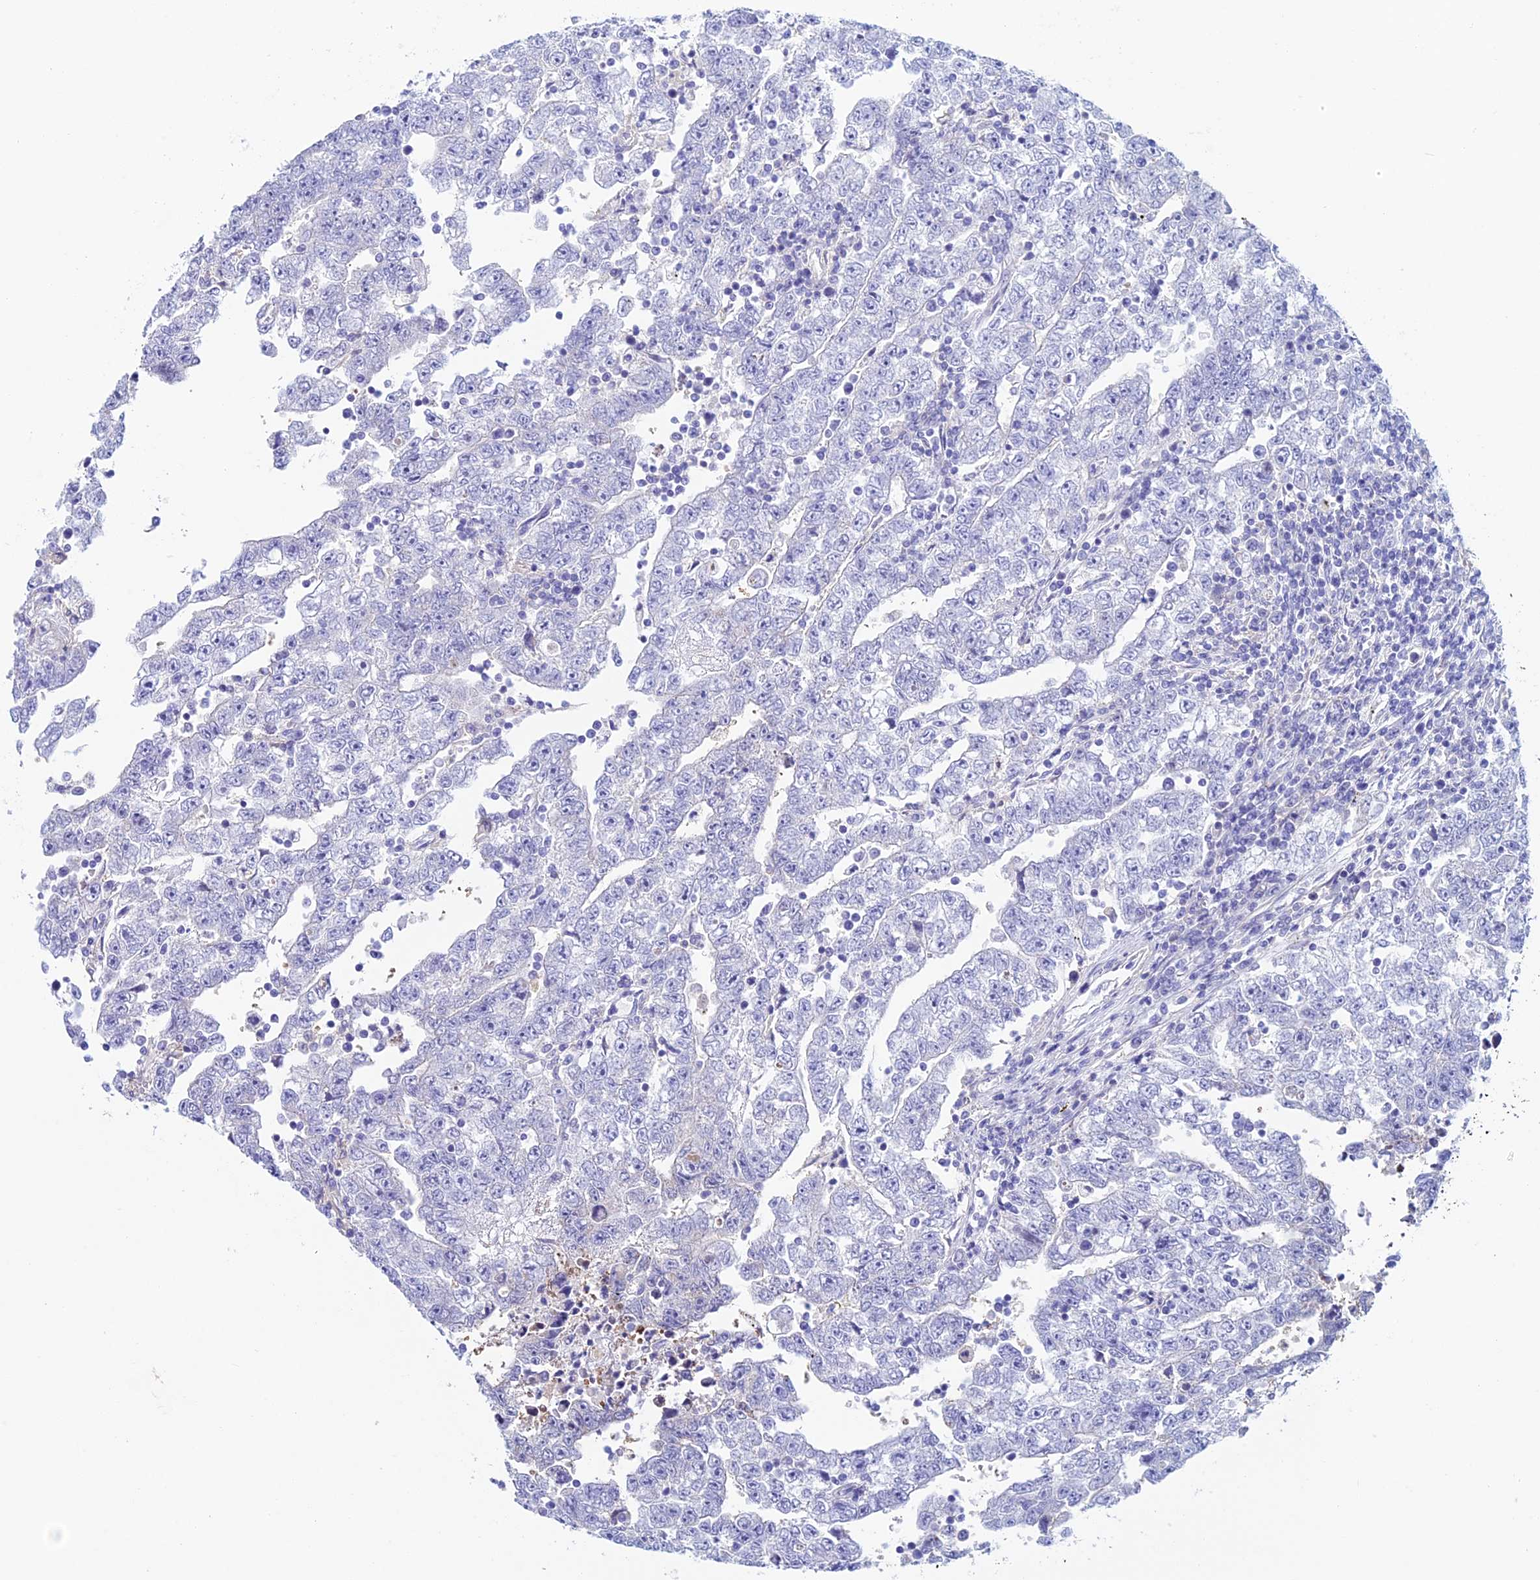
{"staining": {"intensity": "negative", "quantity": "none", "location": "none"}, "tissue": "testis cancer", "cell_type": "Tumor cells", "image_type": "cancer", "snomed": [{"axis": "morphology", "description": "Carcinoma, Embryonal, NOS"}, {"axis": "topography", "description": "Testis"}], "caption": "An IHC photomicrograph of embryonal carcinoma (testis) is shown. There is no staining in tumor cells of embryonal carcinoma (testis).", "gene": "KCNK17", "patient": {"sex": "male", "age": 25}}